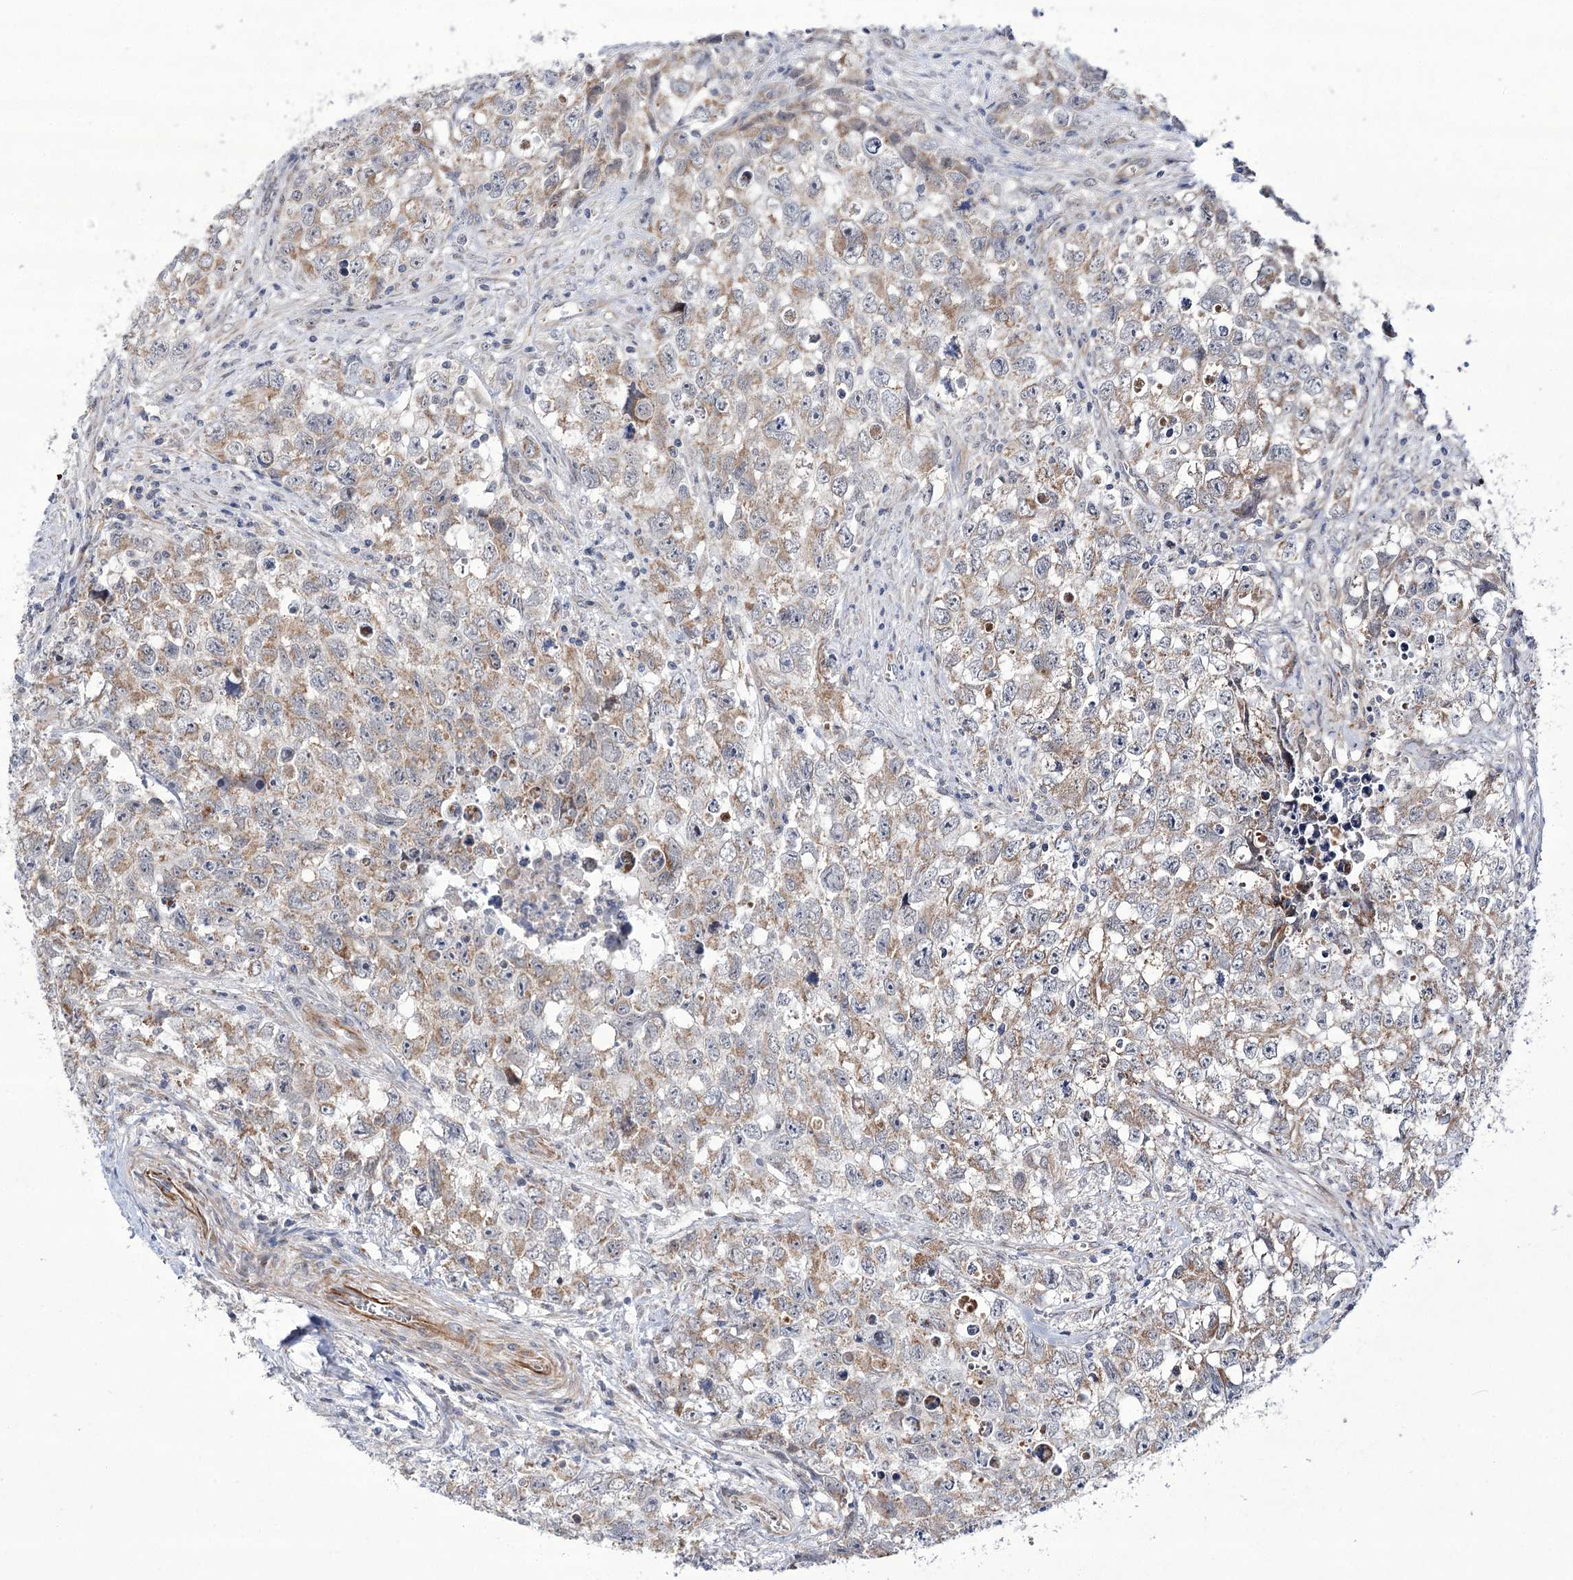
{"staining": {"intensity": "moderate", "quantity": ">75%", "location": "cytoplasmic/membranous"}, "tissue": "testis cancer", "cell_type": "Tumor cells", "image_type": "cancer", "snomed": [{"axis": "morphology", "description": "Seminoma, NOS"}, {"axis": "morphology", "description": "Carcinoma, Embryonal, NOS"}, {"axis": "topography", "description": "Testis"}], "caption": "A brown stain labels moderate cytoplasmic/membranous positivity of a protein in human seminoma (testis) tumor cells.", "gene": "ECHDC3", "patient": {"sex": "male", "age": 43}}